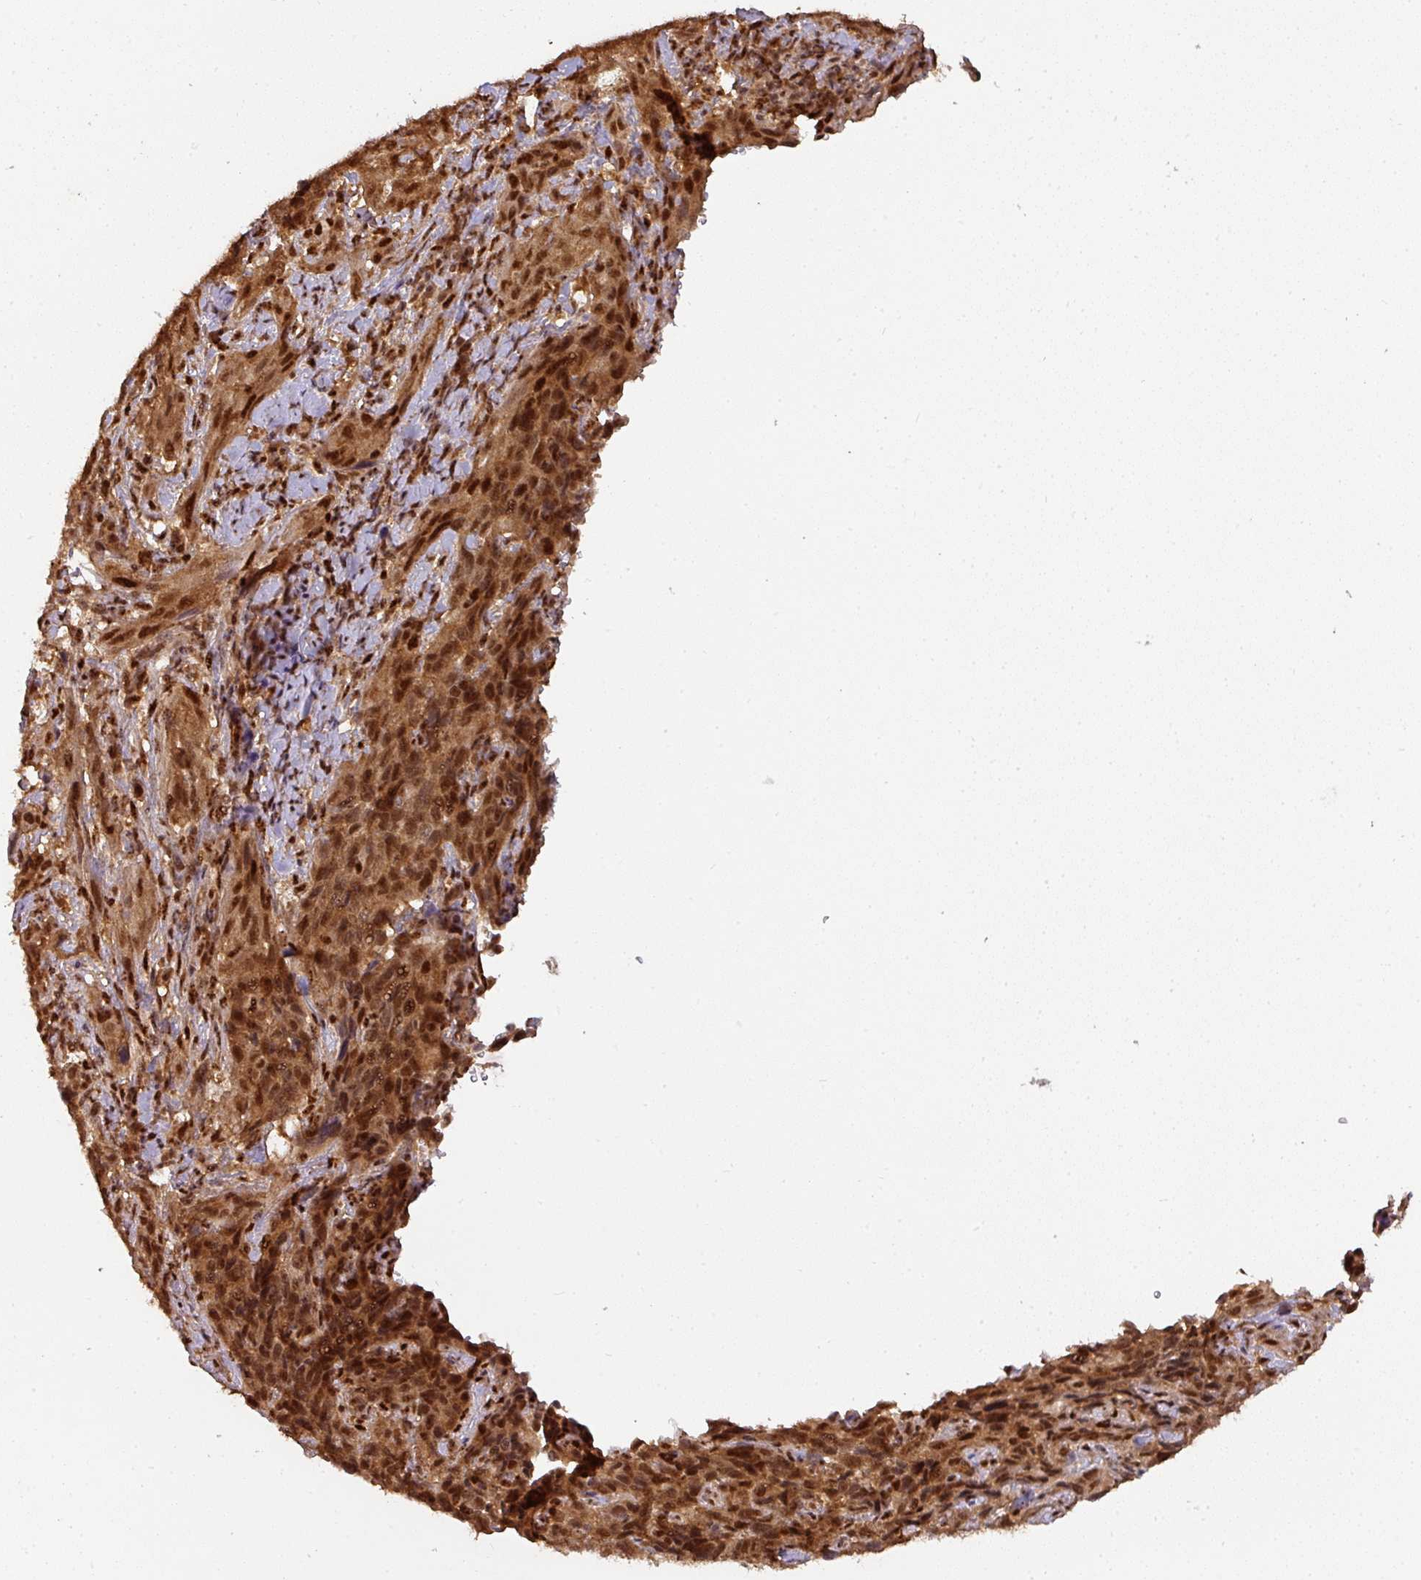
{"staining": {"intensity": "strong", "quantity": ">75%", "location": "cytoplasmic/membranous,nuclear"}, "tissue": "cervical cancer", "cell_type": "Tumor cells", "image_type": "cancer", "snomed": [{"axis": "morphology", "description": "Squamous cell carcinoma, NOS"}, {"axis": "topography", "description": "Cervix"}], "caption": "Protein expression analysis of human cervical squamous cell carcinoma reveals strong cytoplasmic/membranous and nuclear staining in approximately >75% of tumor cells.", "gene": "RANBP9", "patient": {"sex": "female", "age": 51}}